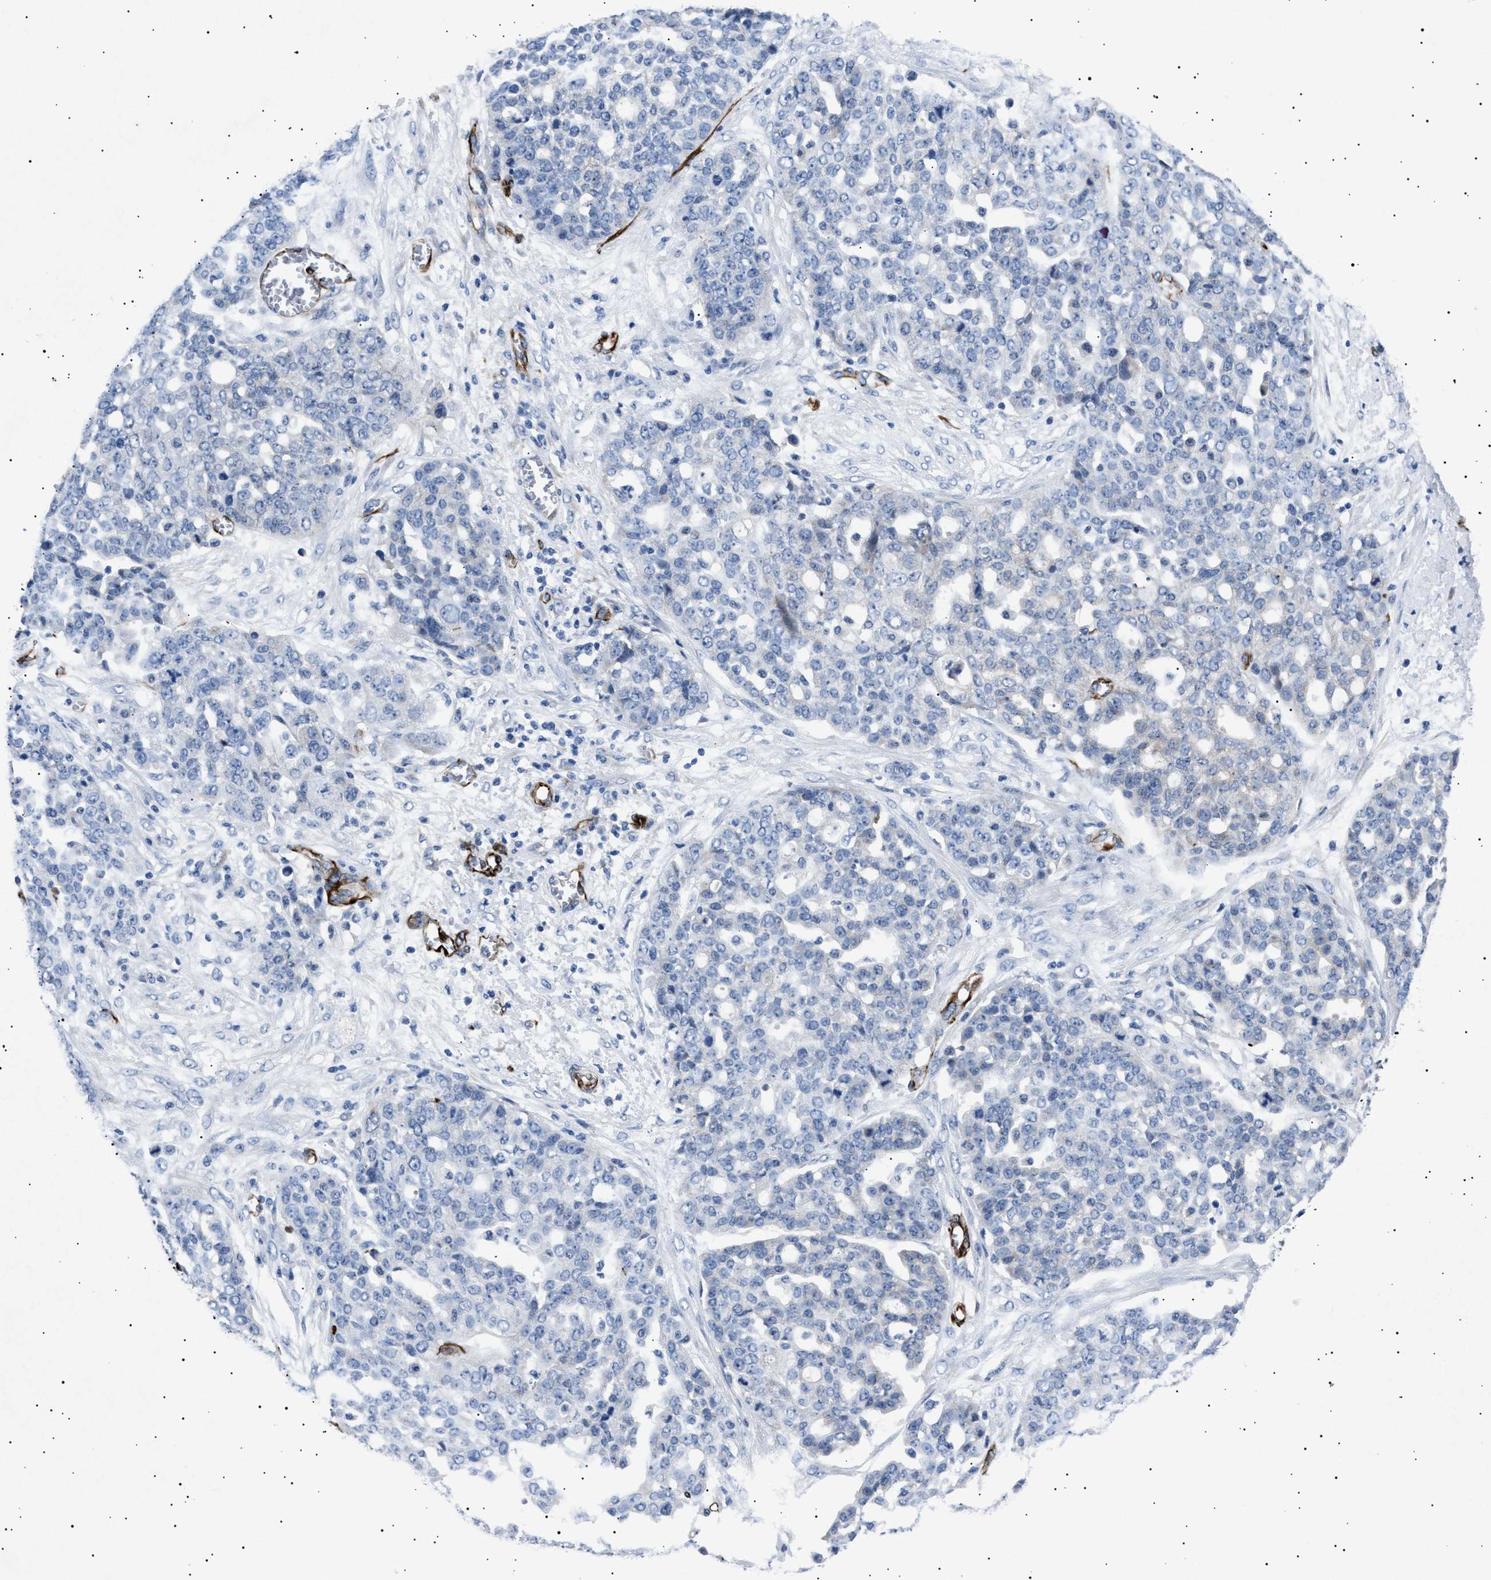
{"staining": {"intensity": "negative", "quantity": "none", "location": "none"}, "tissue": "ovarian cancer", "cell_type": "Tumor cells", "image_type": "cancer", "snomed": [{"axis": "morphology", "description": "Cystadenocarcinoma, serous, NOS"}, {"axis": "topography", "description": "Soft tissue"}, {"axis": "topography", "description": "Ovary"}], "caption": "Protein analysis of ovarian cancer (serous cystadenocarcinoma) displays no significant positivity in tumor cells.", "gene": "OLFML2A", "patient": {"sex": "female", "age": 57}}